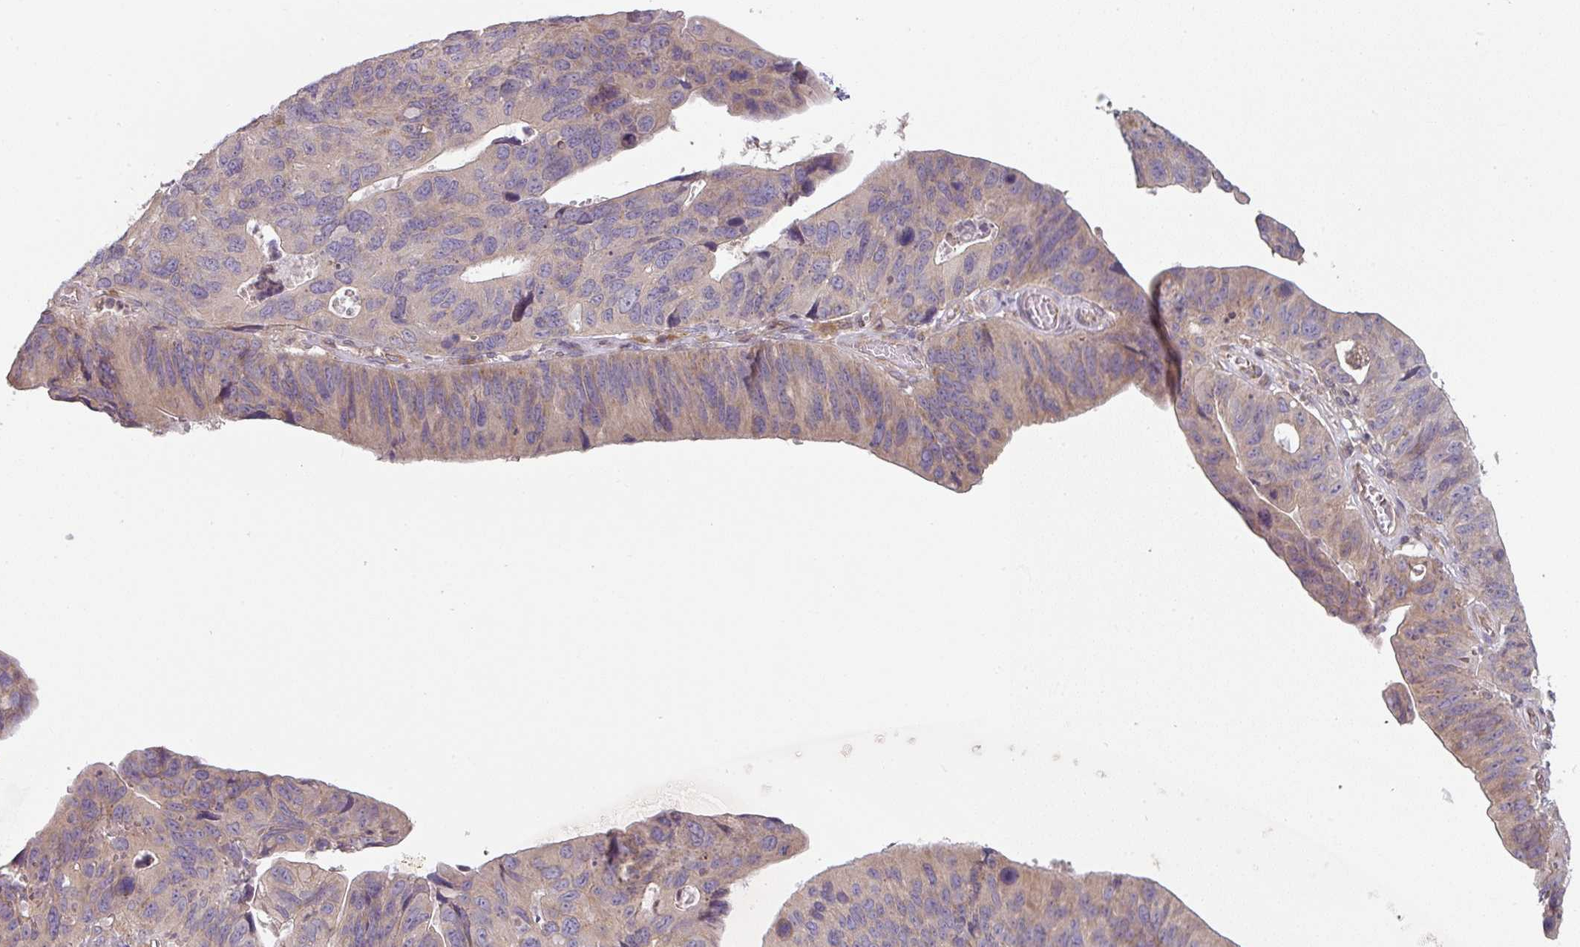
{"staining": {"intensity": "weak", "quantity": "<25%", "location": "cytoplasmic/membranous"}, "tissue": "stomach cancer", "cell_type": "Tumor cells", "image_type": "cancer", "snomed": [{"axis": "morphology", "description": "Adenocarcinoma, NOS"}, {"axis": "topography", "description": "Stomach"}], "caption": "Micrograph shows no significant protein staining in tumor cells of stomach cancer.", "gene": "TAPT1", "patient": {"sex": "male", "age": 59}}